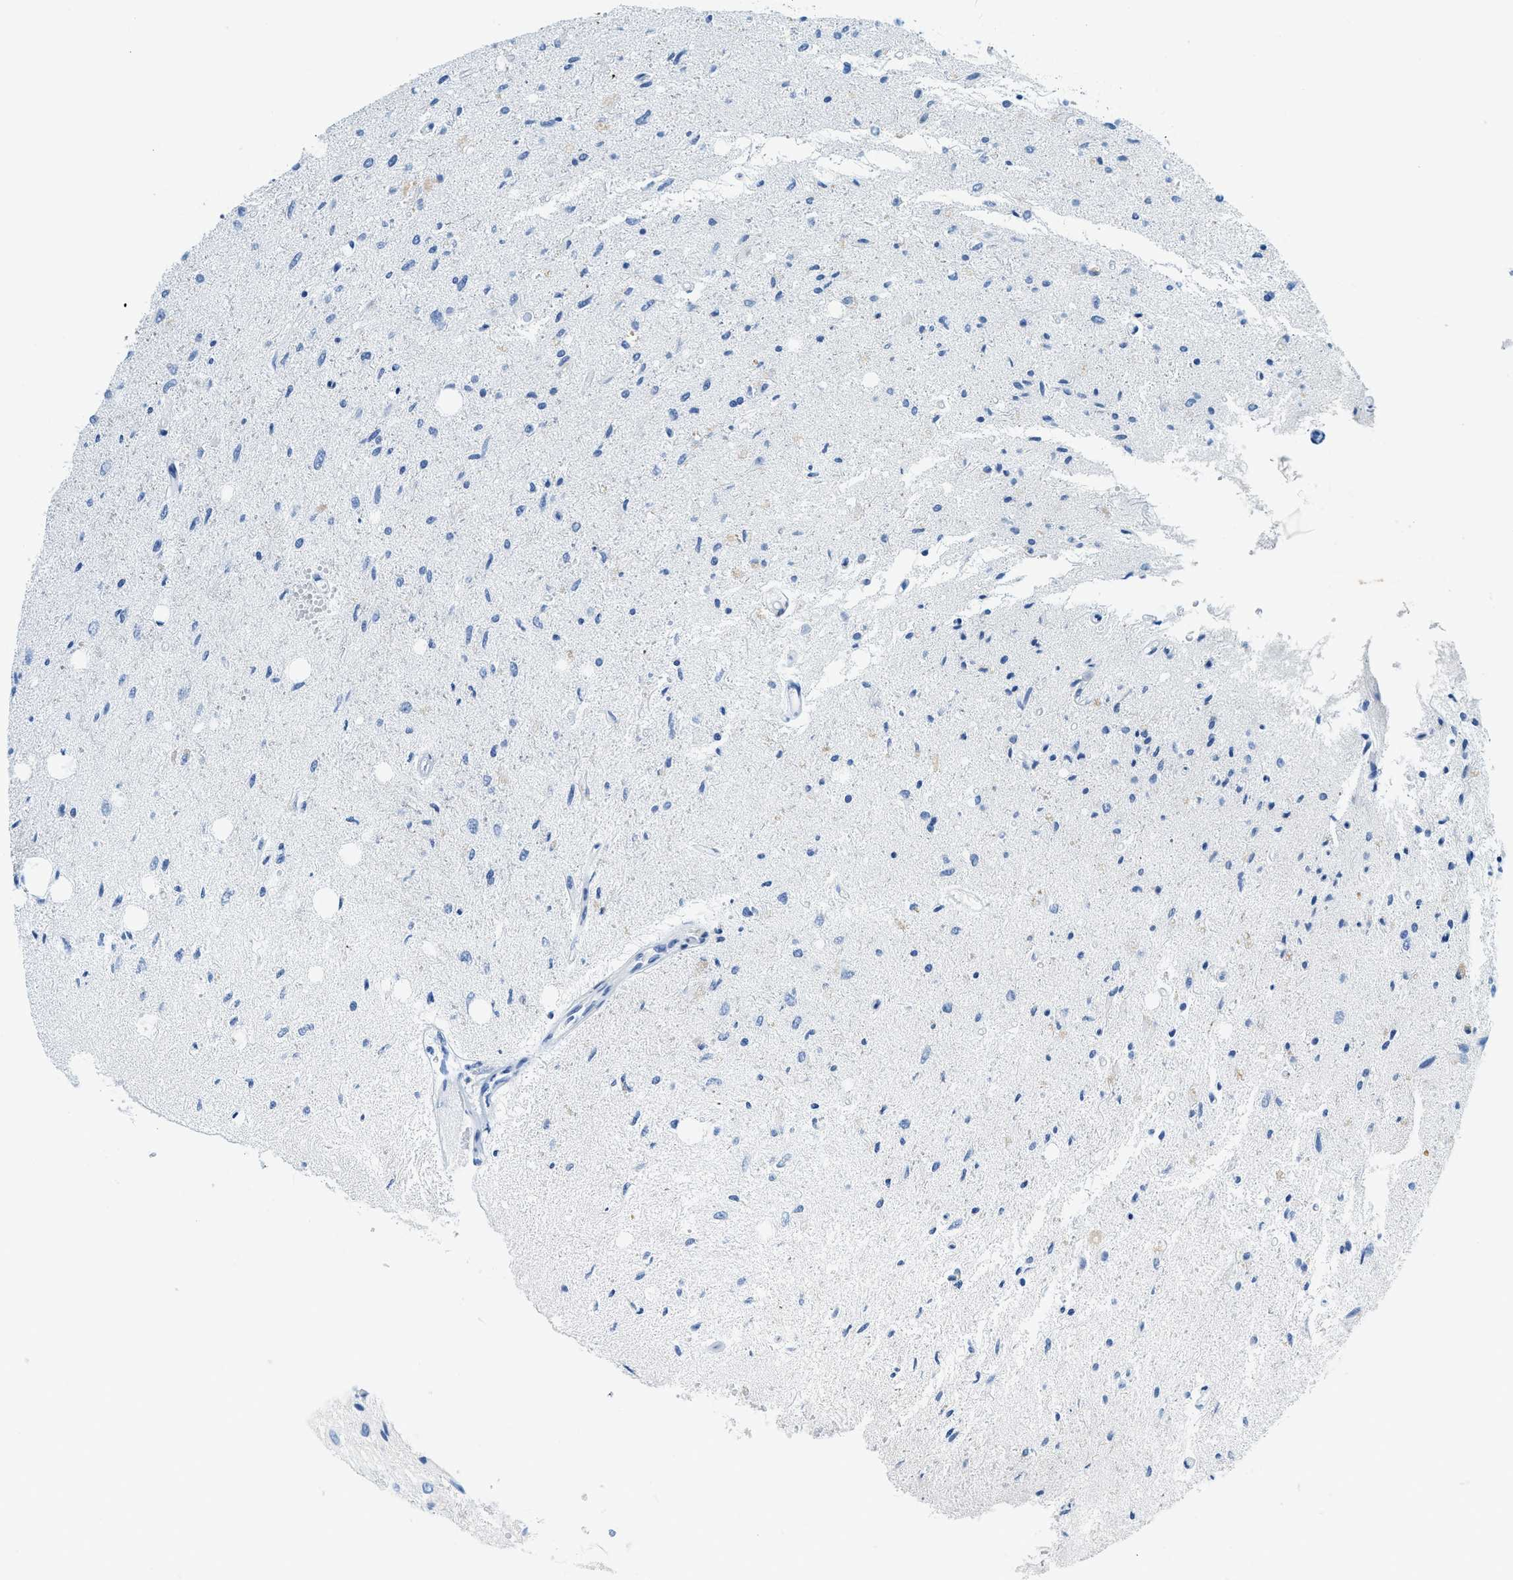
{"staining": {"intensity": "negative", "quantity": "none", "location": "none"}, "tissue": "glioma", "cell_type": "Tumor cells", "image_type": "cancer", "snomed": [{"axis": "morphology", "description": "Glioma, malignant, Low grade"}, {"axis": "topography", "description": "Brain"}], "caption": "A micrograph of glioma stained for a protein reveals no brown staining in tumor cells. The staining was performed using DAB (3,3'-diaminobenzidine) to visualize the protein expression in brown, while the nuclei were stained in blue with hematoxylin (Magnification: 20x).", "gene": "TPSAB1", "patient": {"sex": "male", "age": 77}}